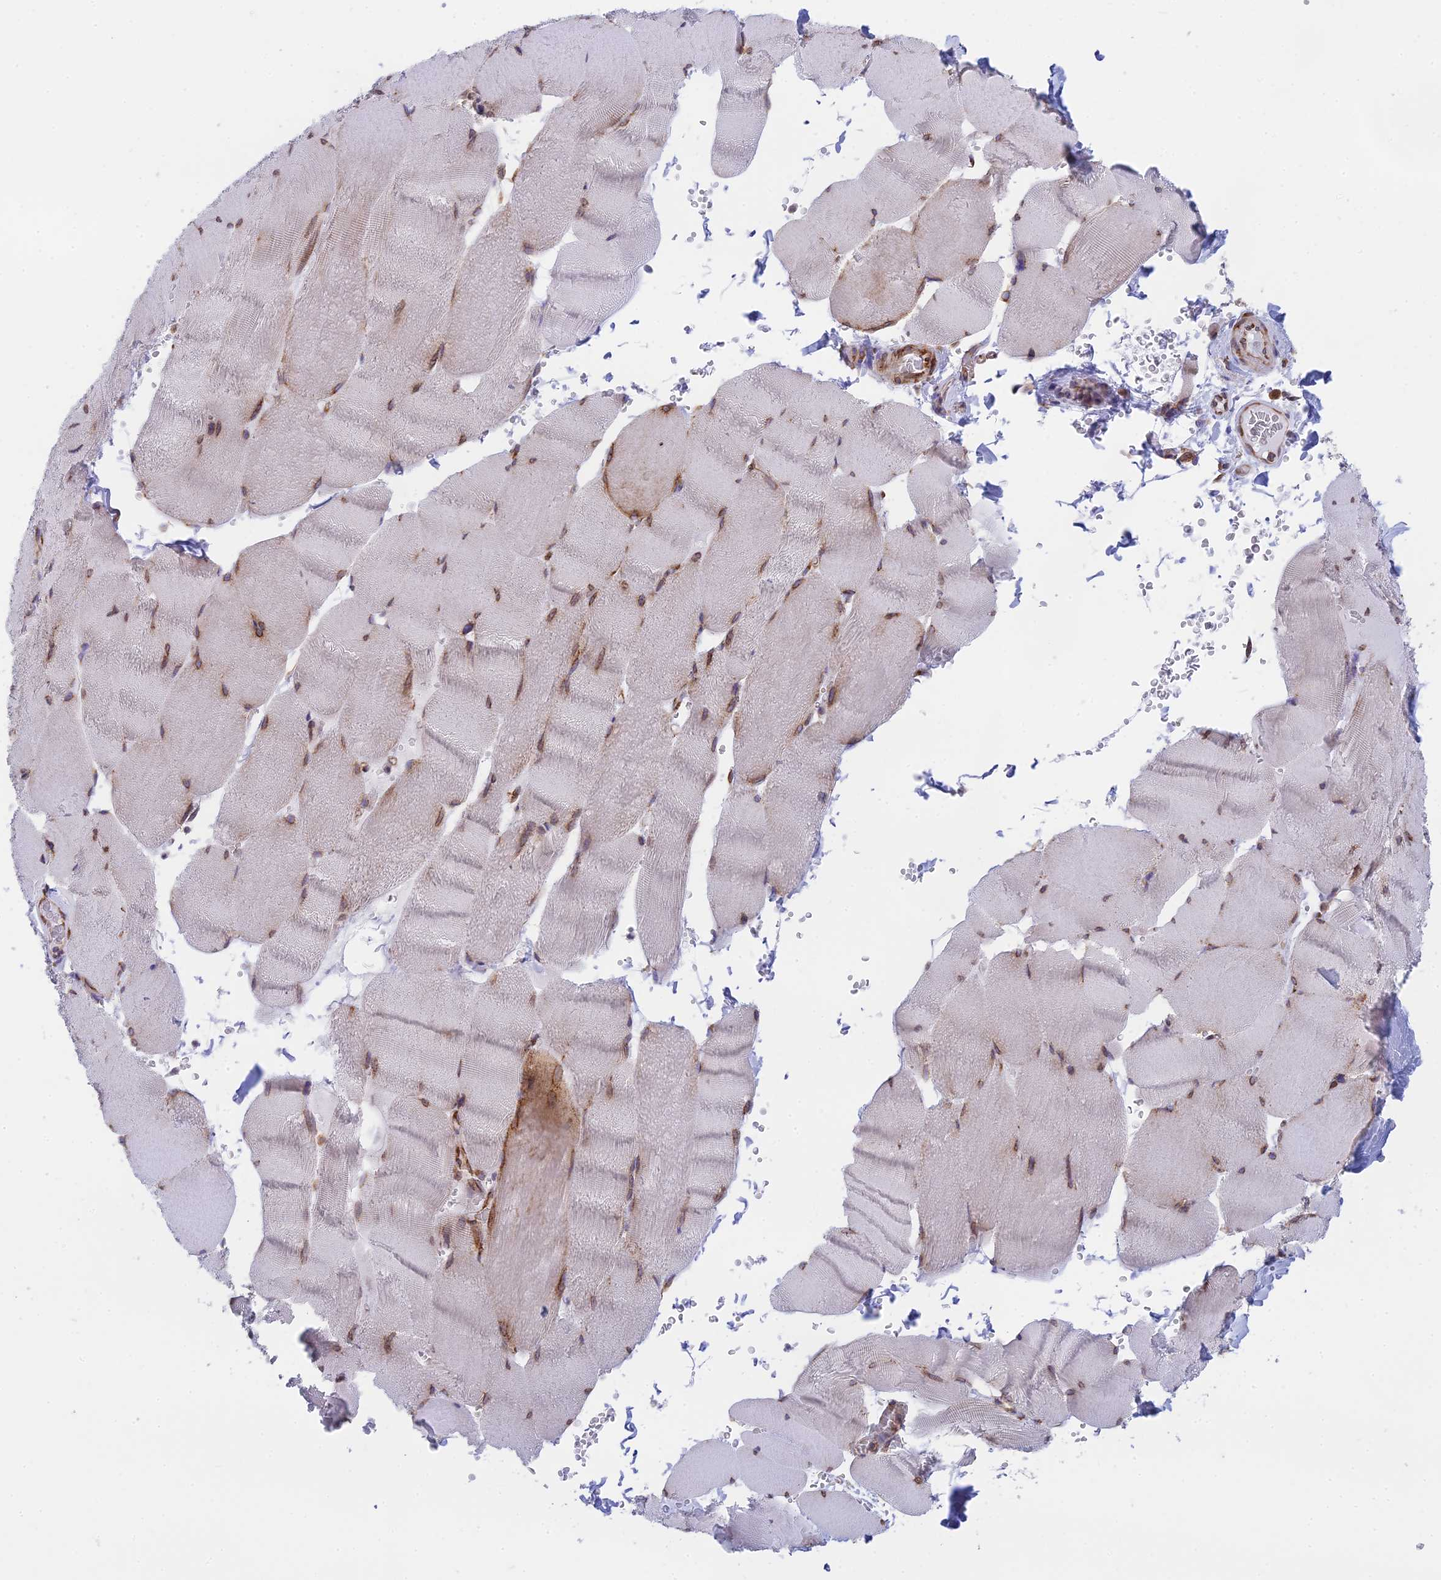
{"staining": {"intensity": "moderate", "quantity": "<25%", "location": "cytoplasmic/membranous"}, "tissue": "skeletal muscle", "cell_type": "Myocytes", "image_type": "normal", "snomed": [{"axis": "morphology", "description": "Normal tissue, NOS"}, {"axis": "topography", "description": "Skeletal muscle"}, {"axis": "topography", "description": "Head-Neck"}], "caption": "The photomicrograph shows a brown stain indicating the presence of a protein in the cytoplasmic/membranous of myocytes in skeletal muscle.", "gene": "CCDC69", "patient": {"sex": "male", "age": 66}}